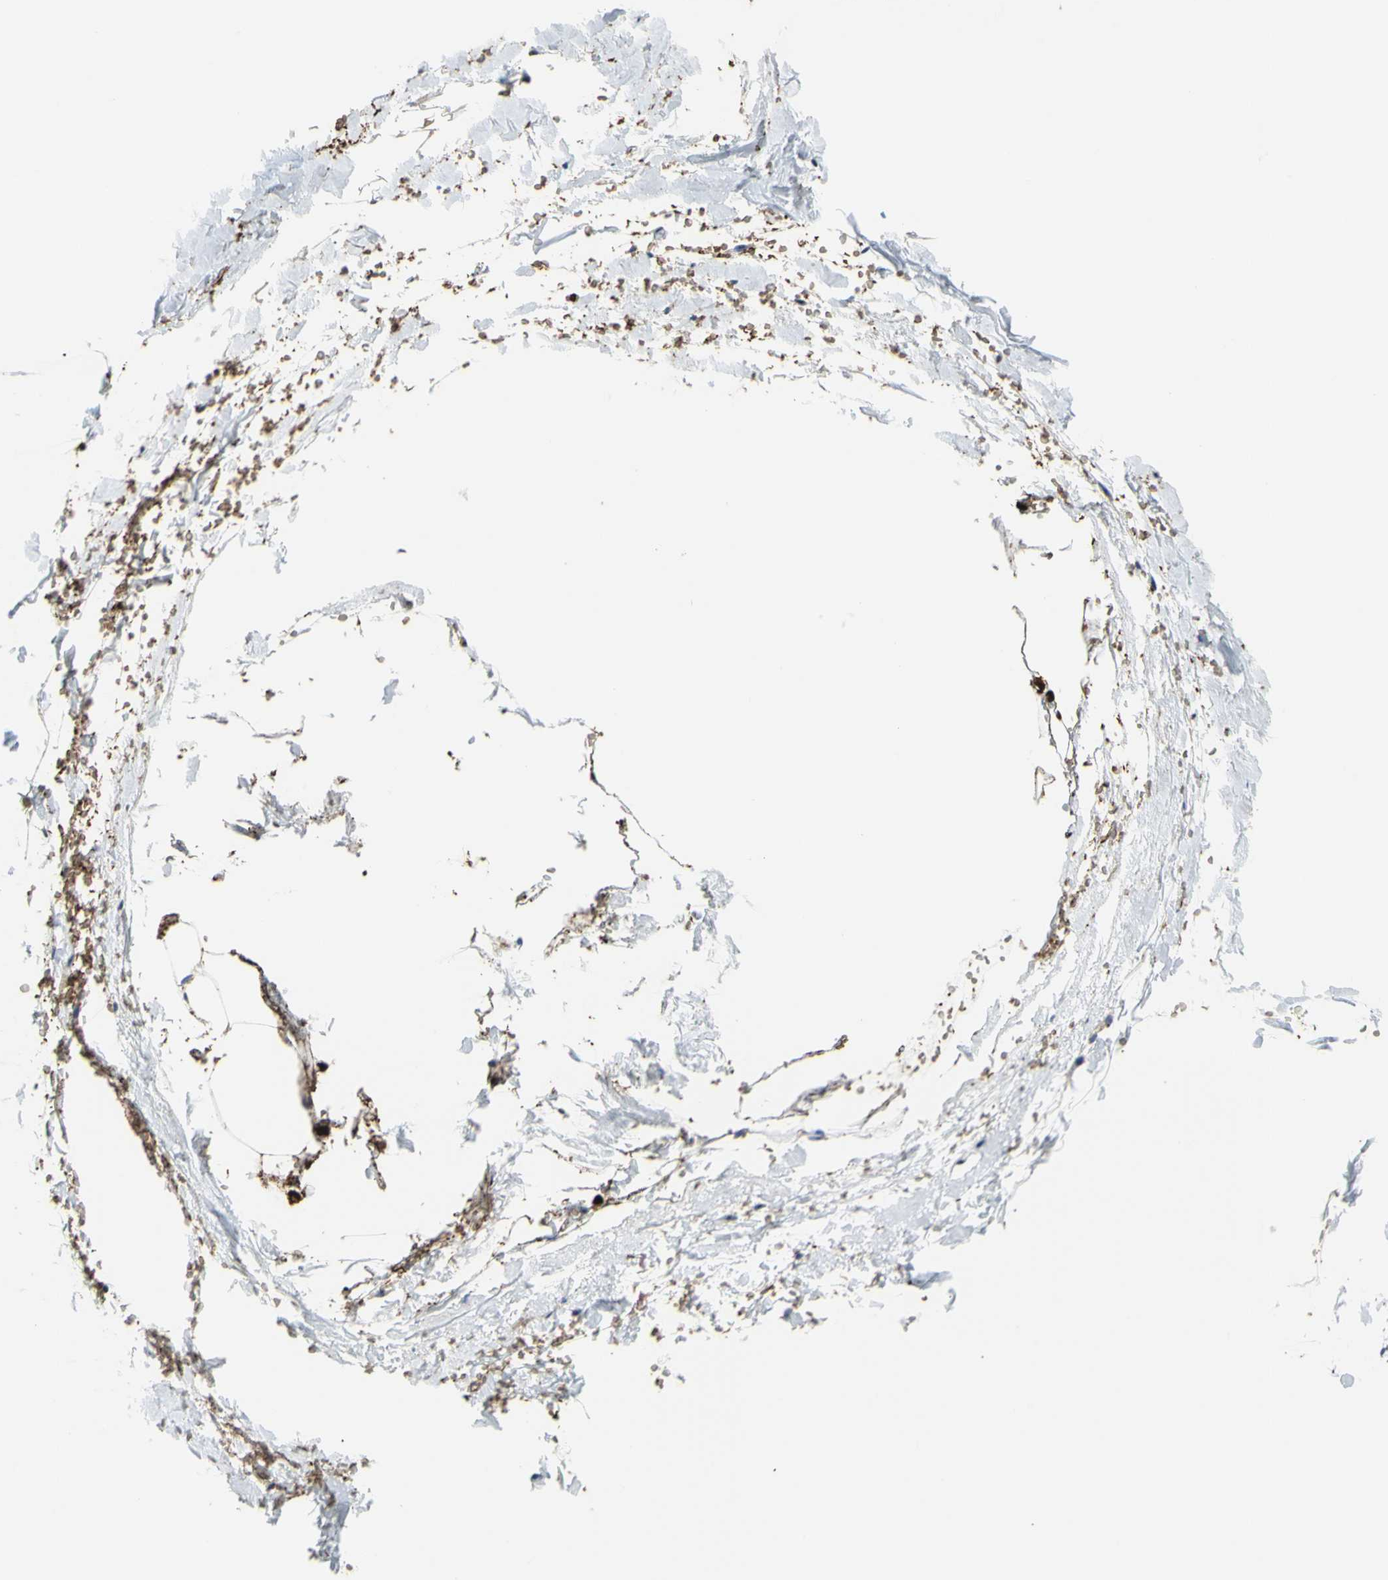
{"staining": {"intensity": "weak", "quantity": ">75%", "location": "cytoplasmic/membranous"}, "tissue": "adipose tissue", "cell_type": "Adipocytes", "image_type": "normal", "snomed": [{"axis": "morphology", "description": "Normal tissue, NOS"}, {"axis": "topography", "description": "Breast"}, {"axis": "topography", "description": "Adipose tissue"}], "caption": "High-power microscopy captured an immunohistochemistry (IHC) photomicrograph of unremarkable adipose tissue, revealing weak cytoplasmic/membranous staining in about >75% of adipocytes.", "gene": "USP9X", "patient": {"sex": "female", "age": 25}}